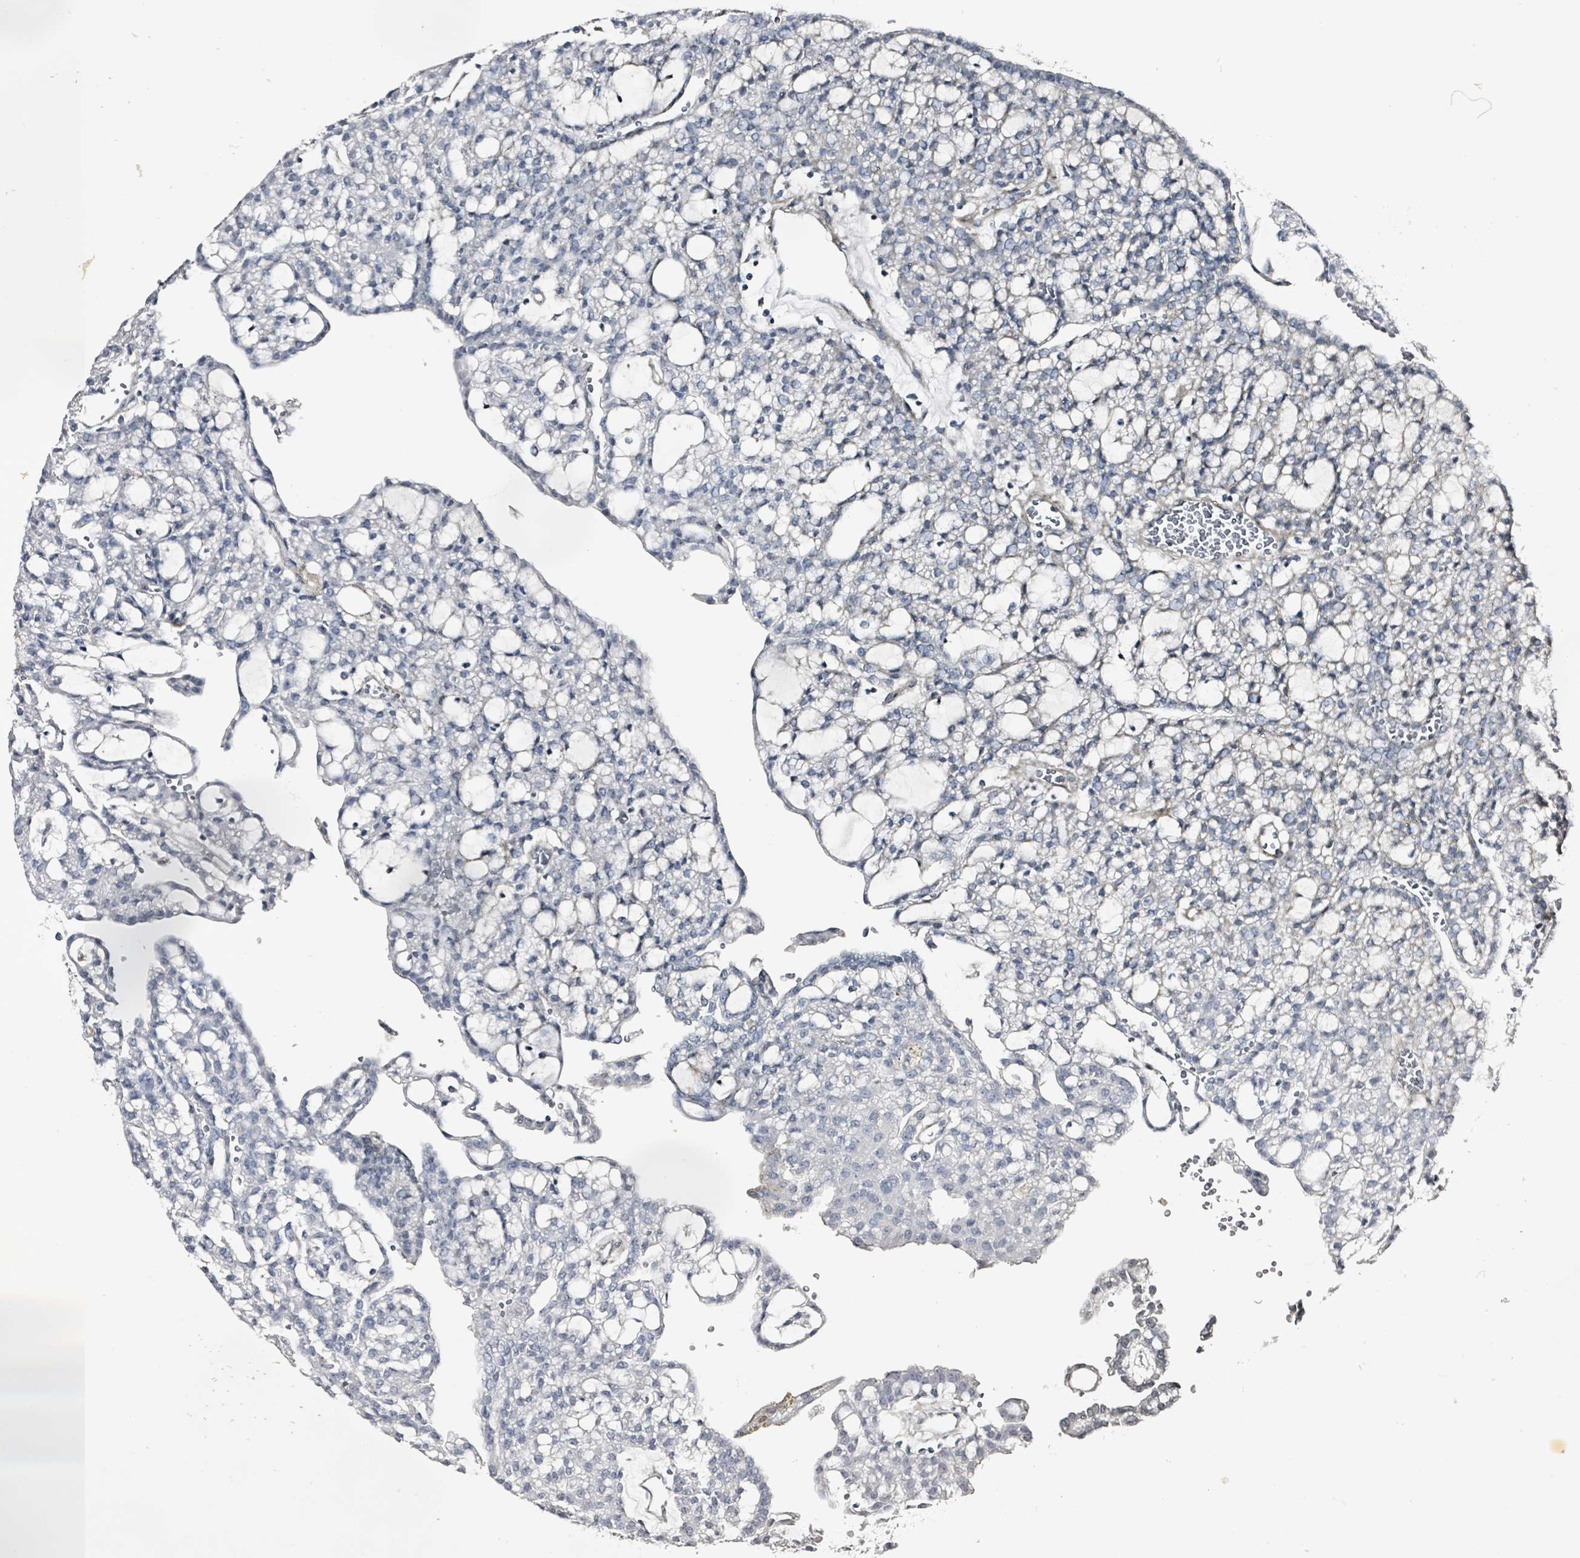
{"staining": {"intensity": "negative", "quantity": "none", "location": "none"}, "tissue": "renal cancer", "cell_type": "Tumor cells", "image_type": "cancer", "snomed": [{"axis": "morphology", "description": "Adenocarcinoma, NOS"}, {"axis": "topography", "description": "Kidney"}], "caption": "Tumor cells show no significant protein positivity in renal cancer.", "gene": "CA9", "patient": {"sex": "male", "age": 63}}